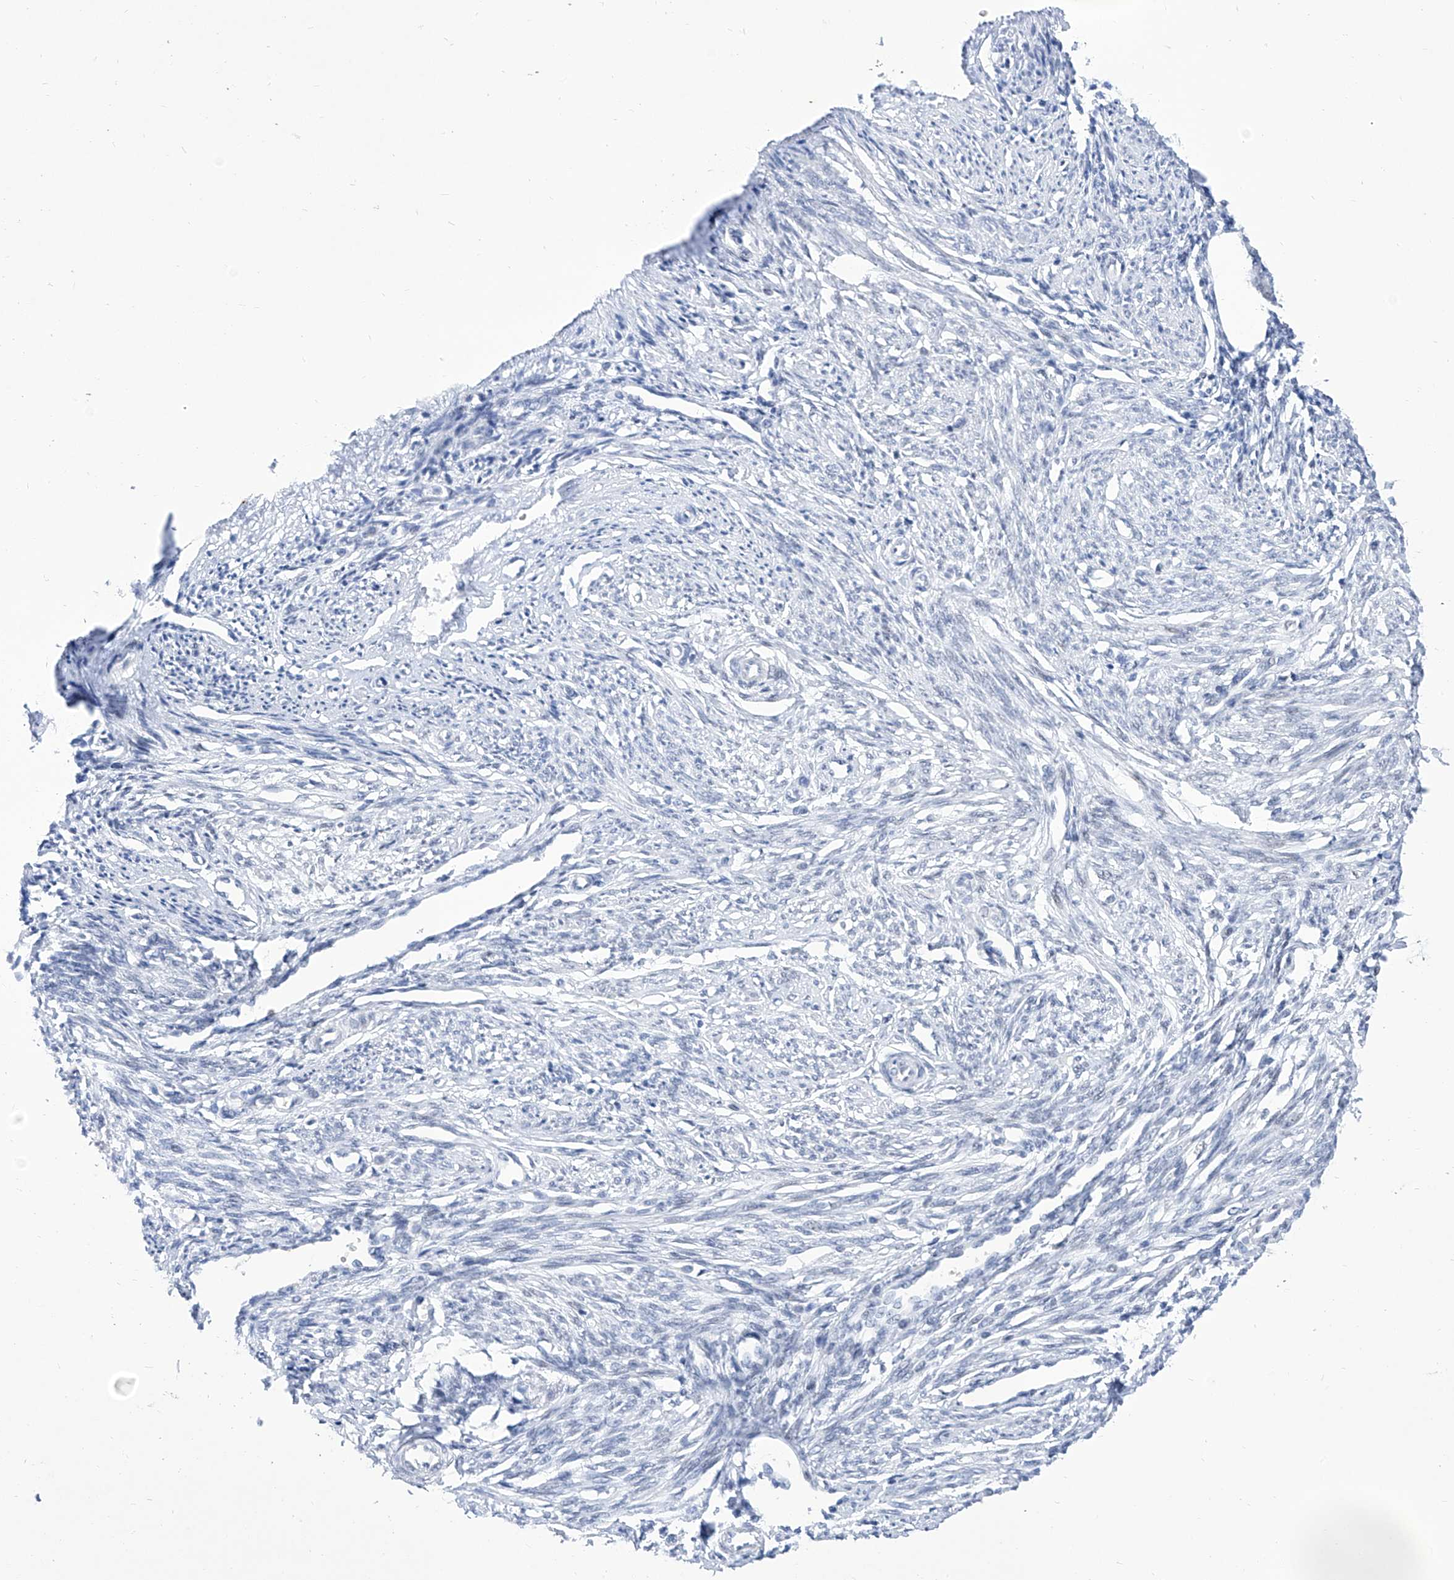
{"staining": {"intensity": "negative", "quantity": "none", "location": "none"}, "tissue": "endometrium", "cell_type": "Cells in endometrial stroma", "image_type": "normal", "snomed": [{"axis": "morphology", "description": "Normal tissue, NOS"}, {"axis": "topography", "description": "Endometrium"}], "caption": "This is a histopathology image of immunohistochemistry staining of normal endometrium, which shows no expression in cells in endometrial stroma. (DAB (3,3'-diaminobenzidine) IHC, high magnification).", "gene": "SART1", "patient": {"sex": "female", "age": 56}}